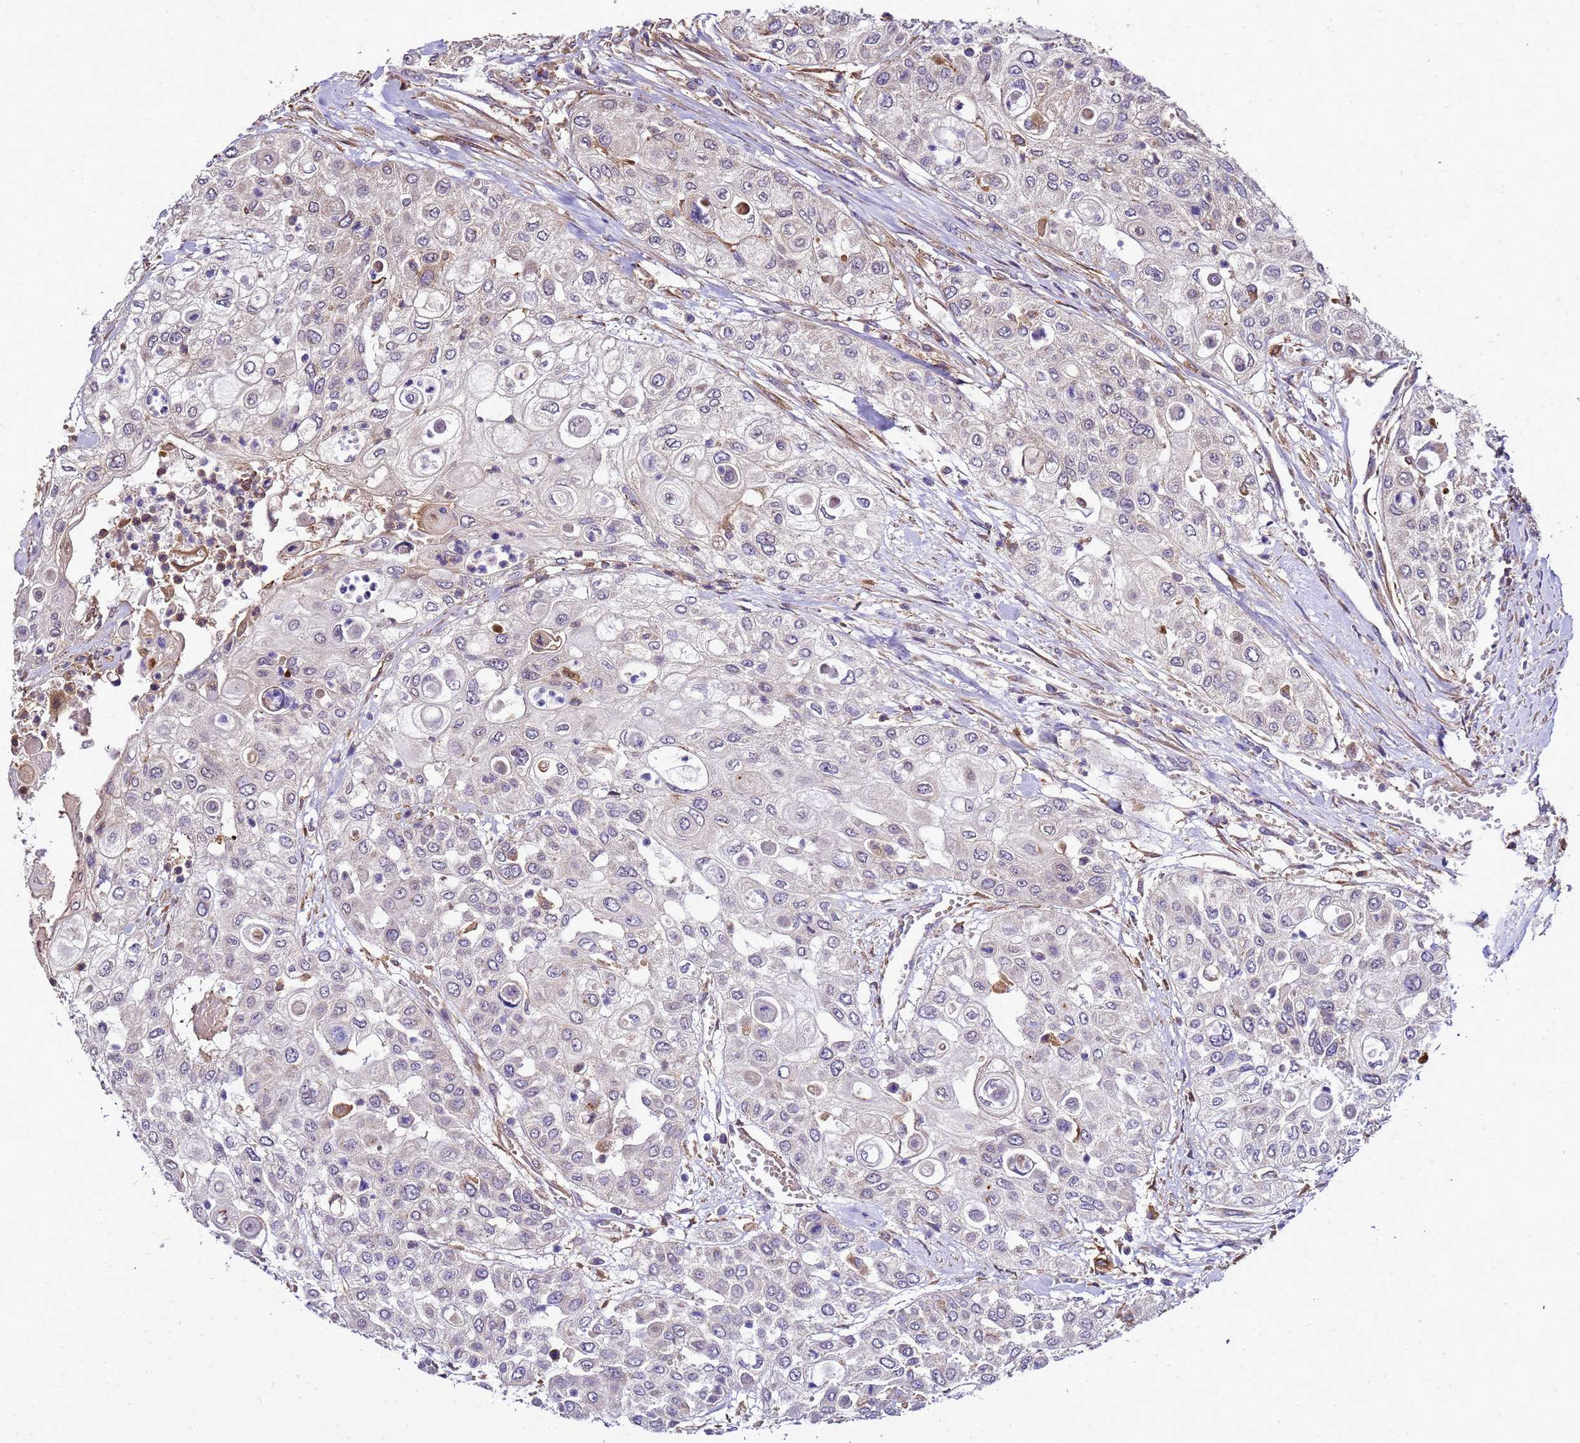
{"staining": {"intensity": "negative", "quantity": "none", "location": "none"}, "tissue": "urothelial cancer", "cell_type": "Tumor cells", "image_type": "cancer", "snomed": [{"axis": "morphology", "description": "Urothelial carcinoma, High grade"}, {"axis": "topography", "description": "Urinary bladder"}], "caption": "An IHC image of urothelial cancer is shown. There is no staining in tumor cells of urothelial cancer. (Brightfield microscopy of DAB (3,3'-diaminobenzidine) immunohistochemistry at high magnification).", "gene": "TRABD", "patient": {"sex": "female", "age": 79}}